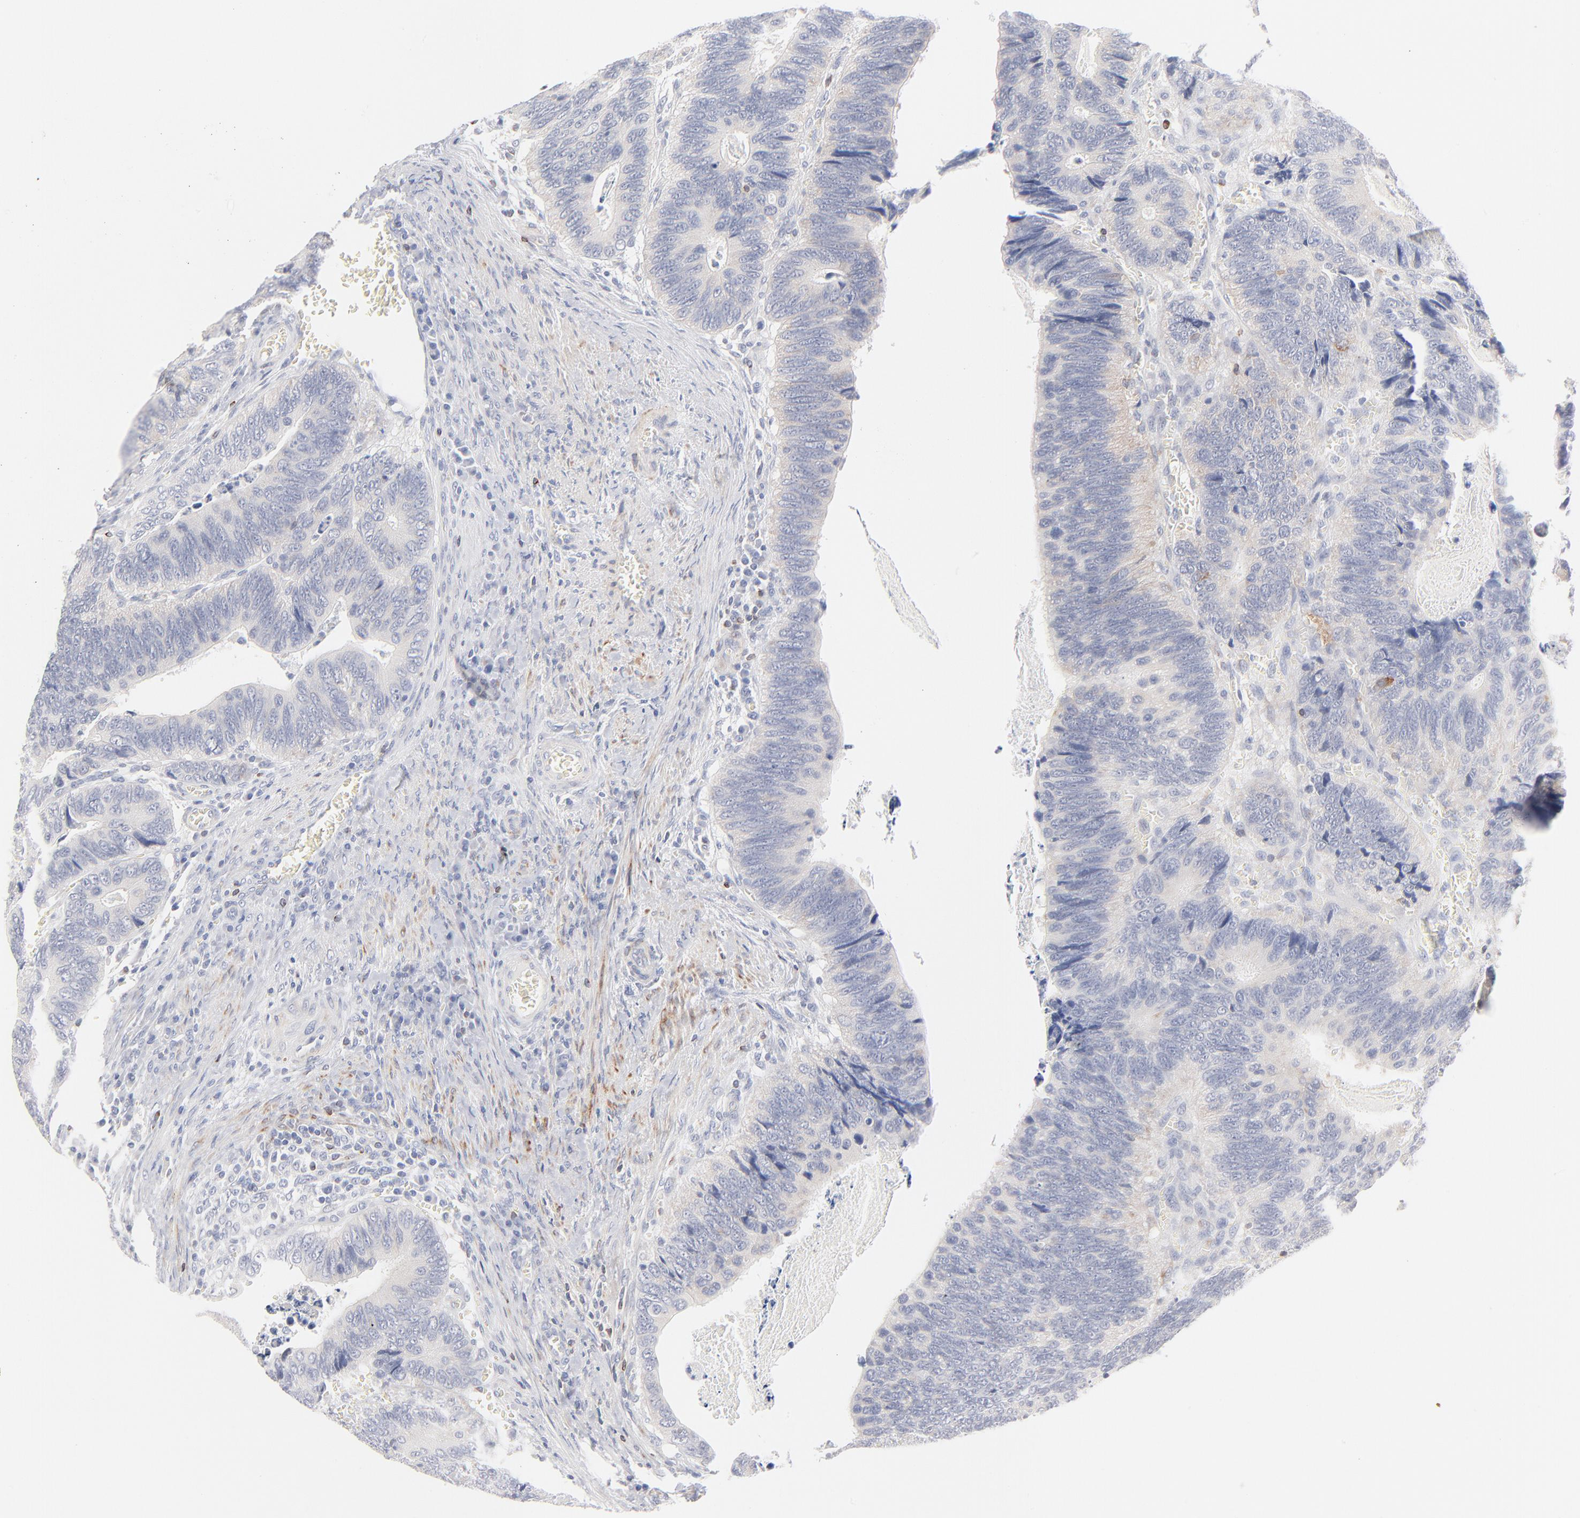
{"staining": {"intensity": "negative", "quantity": "none", "location": "none"}, "tissue": "colorectal cancer", "cell_type": "Tumor cells", "image_type": "cancer", "snomed": [{"axis": "morphology", "description": "Adenocarcinoma, NOS"}, {"axis": "topography", "description": "Colon"}], "caption": "An IHC image of colorectal cancer is shown. There is no staining in tumor cells of colorectal cancer.", "gene": "MID1", "patient": {"sex": "male", "age": 72}}